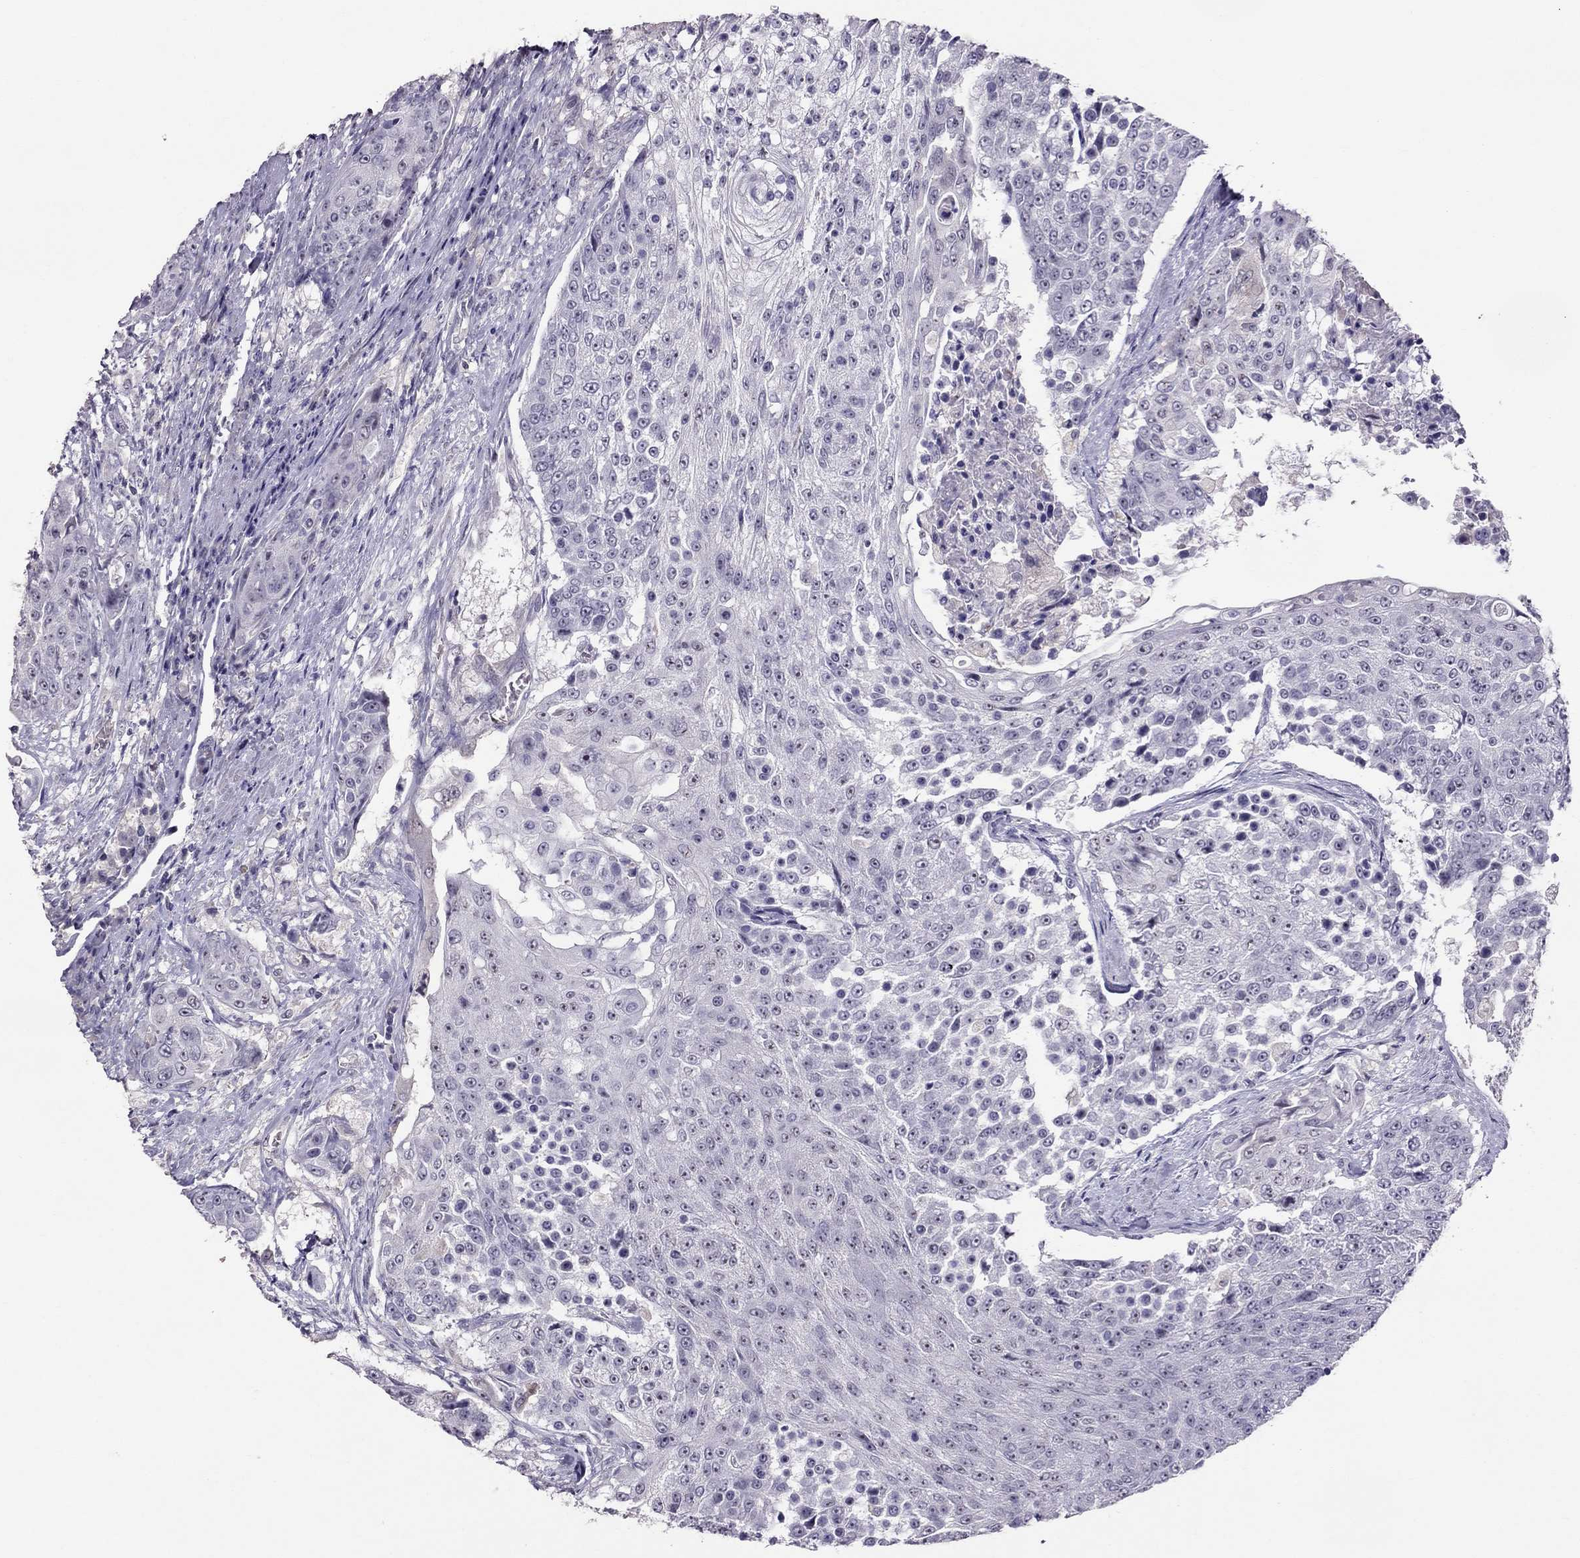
{"staining": {"intensity": "negative", "quantity": "none", "location": "none"}, "tissue": "urothelial cancer", "cell_type": "Tumor cells", "image_type": "cancer", "snomed": [{"axis": "morphology", "description": "Urothelial carcinoma, High grade"}, {"axis": "topography", "description": "Urinary bladder"}], "caption": "Tumor cells are negative for brown protein staining in urothelial cancer.", "gene": "LRRC46", "patient": {"sex": "female", "age": 63}}